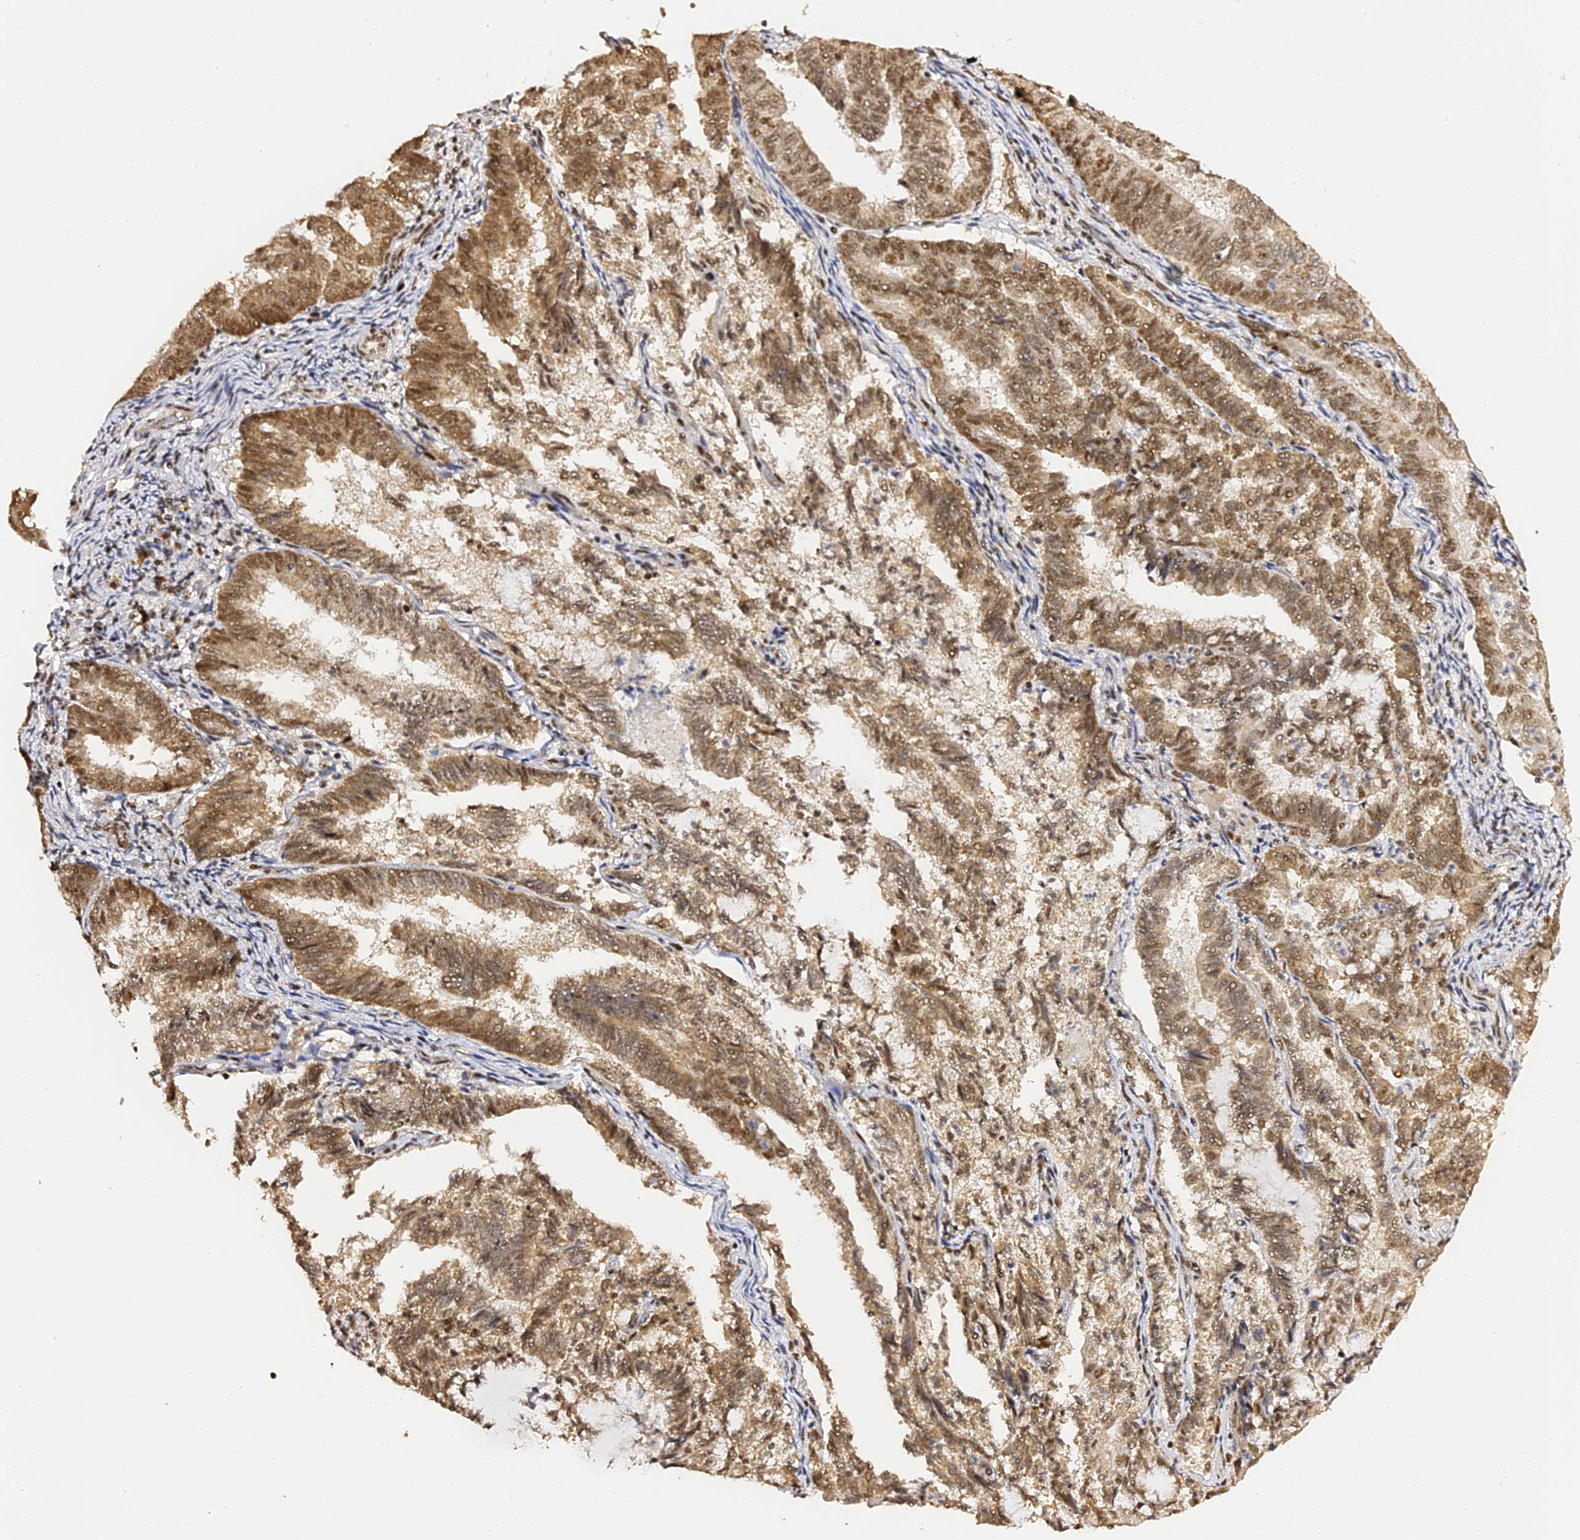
{"staining": {"intensity": "moderate", "quantity": ">75%", "location": "cytoplasmic/membranous,nuclear"}, "tissue": "endometrial cancer", "cell_type": "Tumor cells", "image_type": "cancer", "snomed": [{"axis": "morphology", "description": "Adenocarcinoma, NOS"}, {"axis": "topography", "description": "Endometrium"}], "caption": "The micrograph exhibits staining of endometrial cancer, revealing moderate cytoplasmic/membranous and nuclear protein positivity (brown color) within tumor cells.", "gene": "MCRS1", "patient": {"sex": "female", "age": 80}}